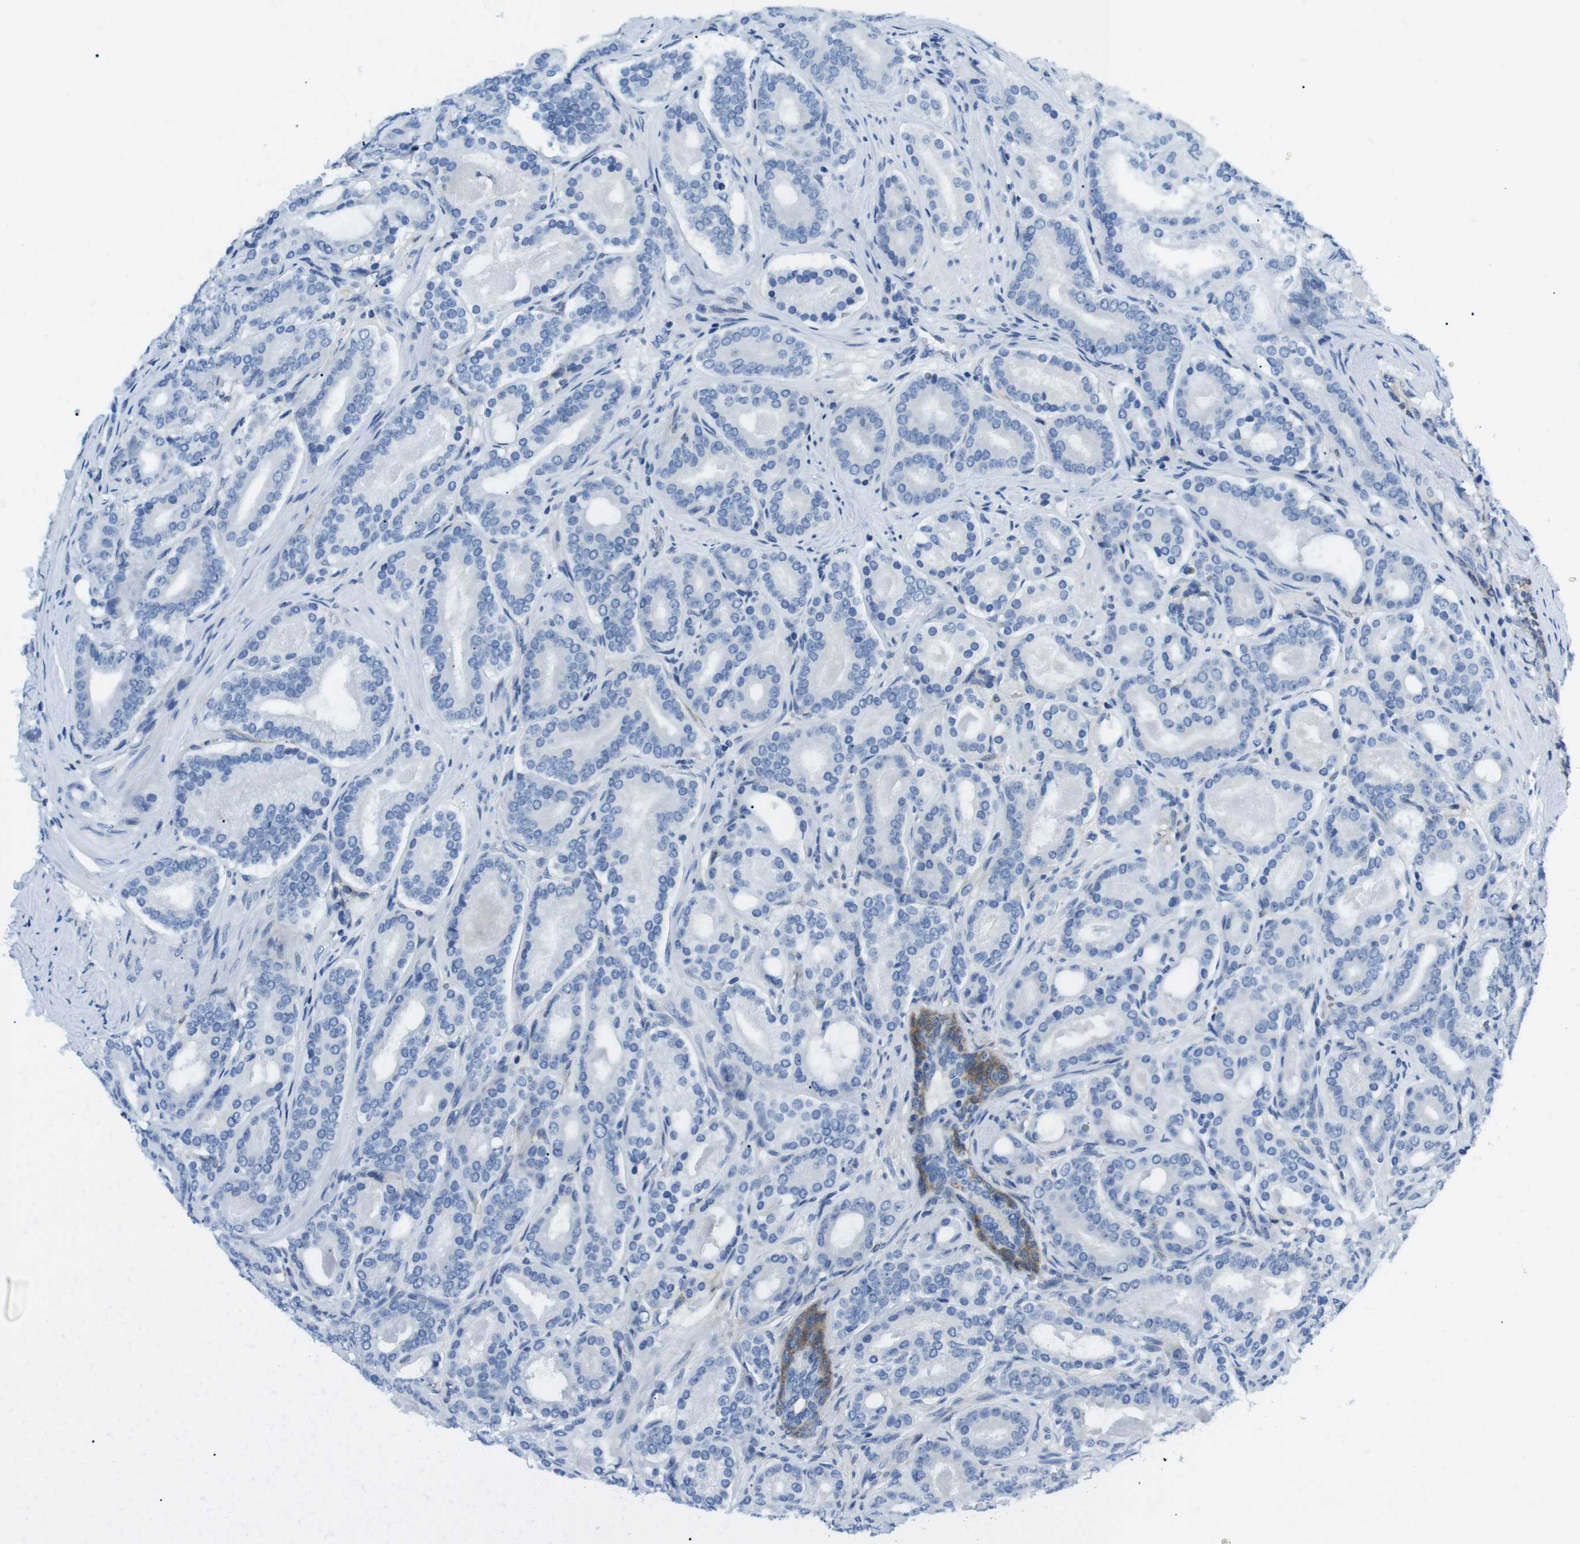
{"staining": {"intensity": "negative", "quantity": "none", "location": "none"}, "tissue": "prostate cancer", "cell_type": "Tumor cells", "image_type": "cancer", "snomed": [{"axis": "morphology", "description": "Adenocarcinoma, High grade"}, {"axis": "topography", "description": "Prostate"}], "caption": "IHC of prostate cancer (high-grade adenocarcinoma) shows no expression in tumor cells. The staining is performed using DAB (3,3'-diaminobenzidine) brown chromogen with nuclei counter-stained in using hematoxylin.", "gene": "PHLDA1", "patient": {"sex": "male", "age": 60}}